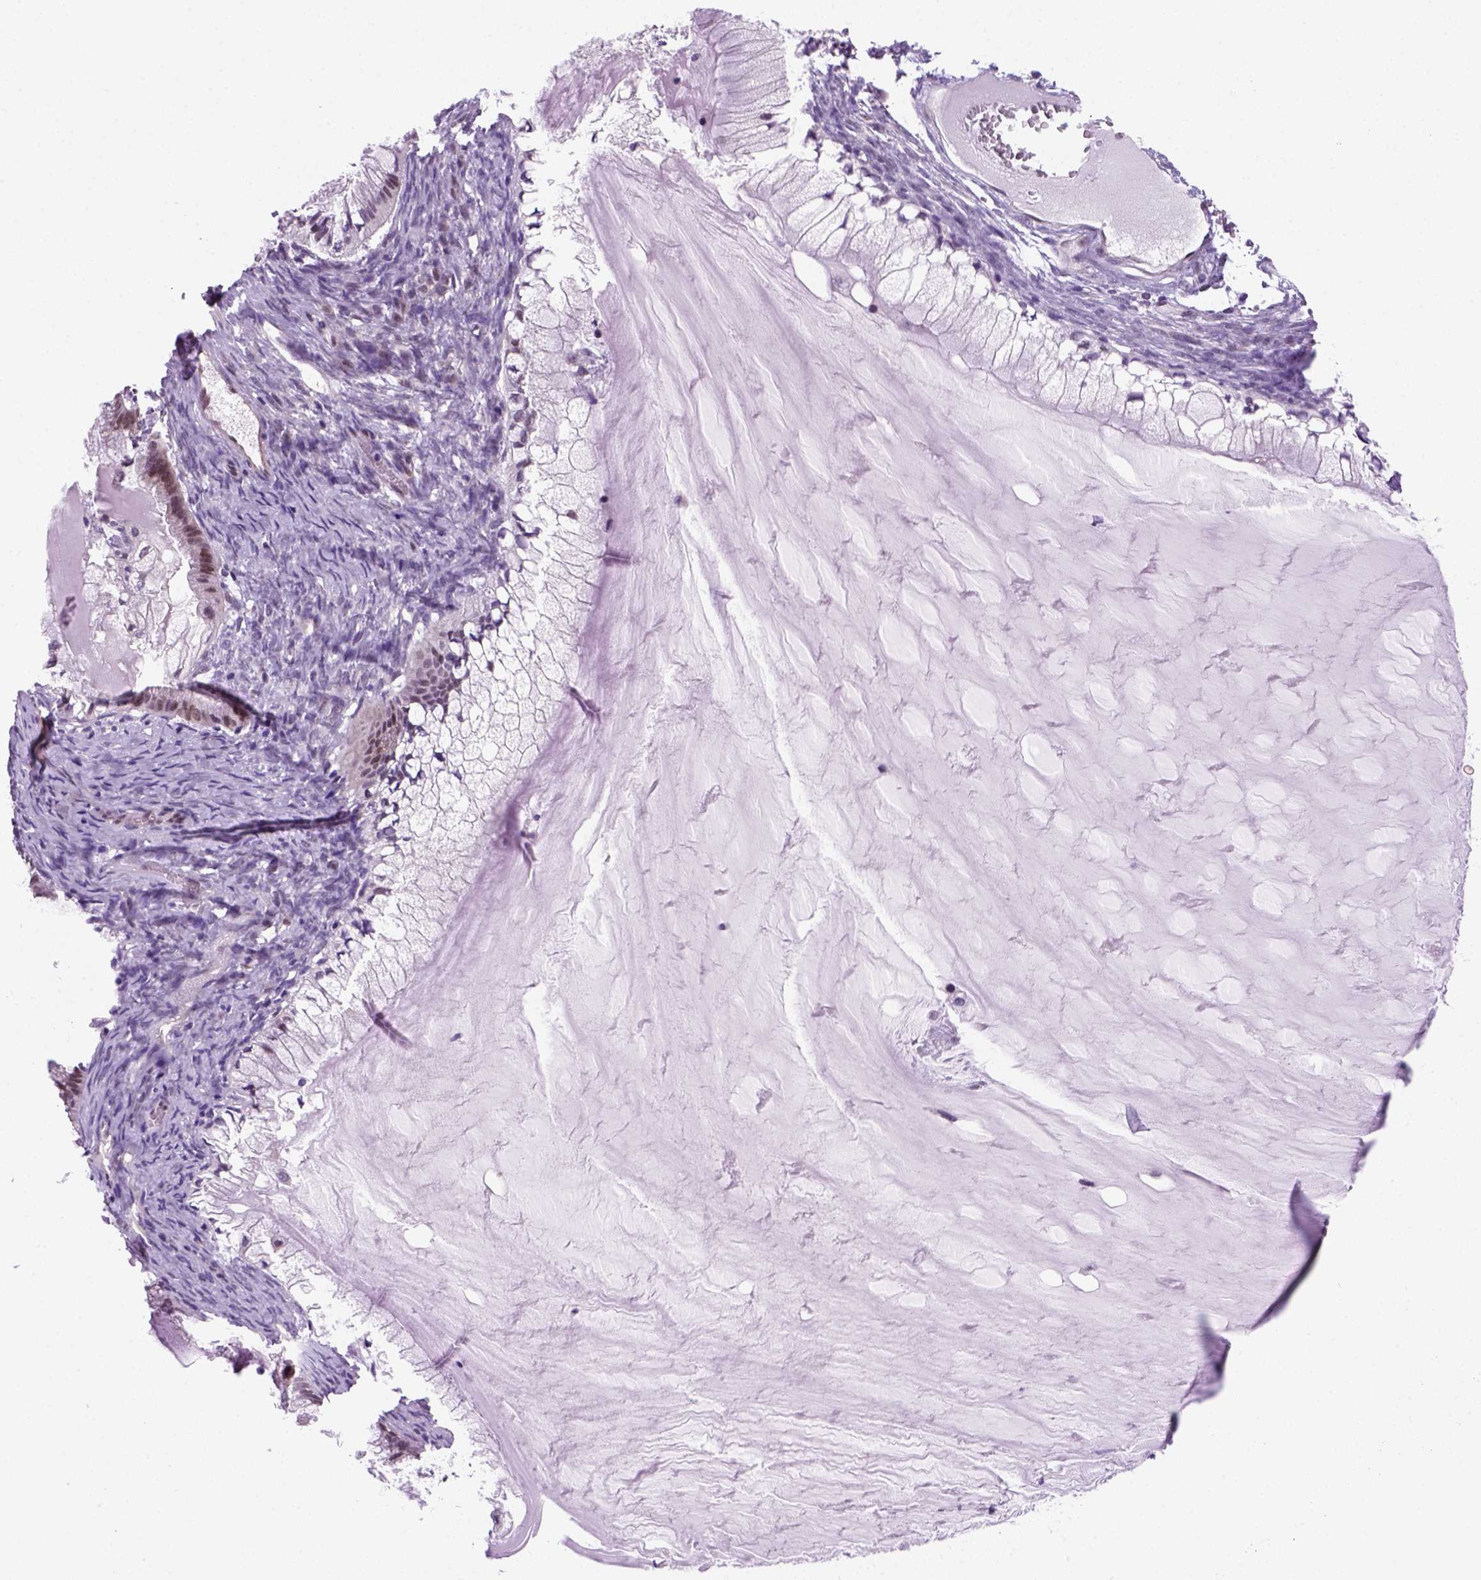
{"staining": {"intensity": "weak", "quantity": "<25%", "location": "nuclear"}, "tissue": "ovarian cancer", "cell_type": "Tumor cells", "image_type": "cancer", "snomed": [{"axis": "morphology", "description": "Cystadenocarcinoma, mucinous, NOS"}, {"axis": "topography", "description": "Ovary"}], "caption": "This is a micrograph of immunohistochemistry (IHC) staining of ovarian mucinous cystadenocarcinoma, which shows no expression in tumor cells. (DAB IHC, high magnification).", "gene": "MGMT", "patient": {"sex": "female", "age": 57}}